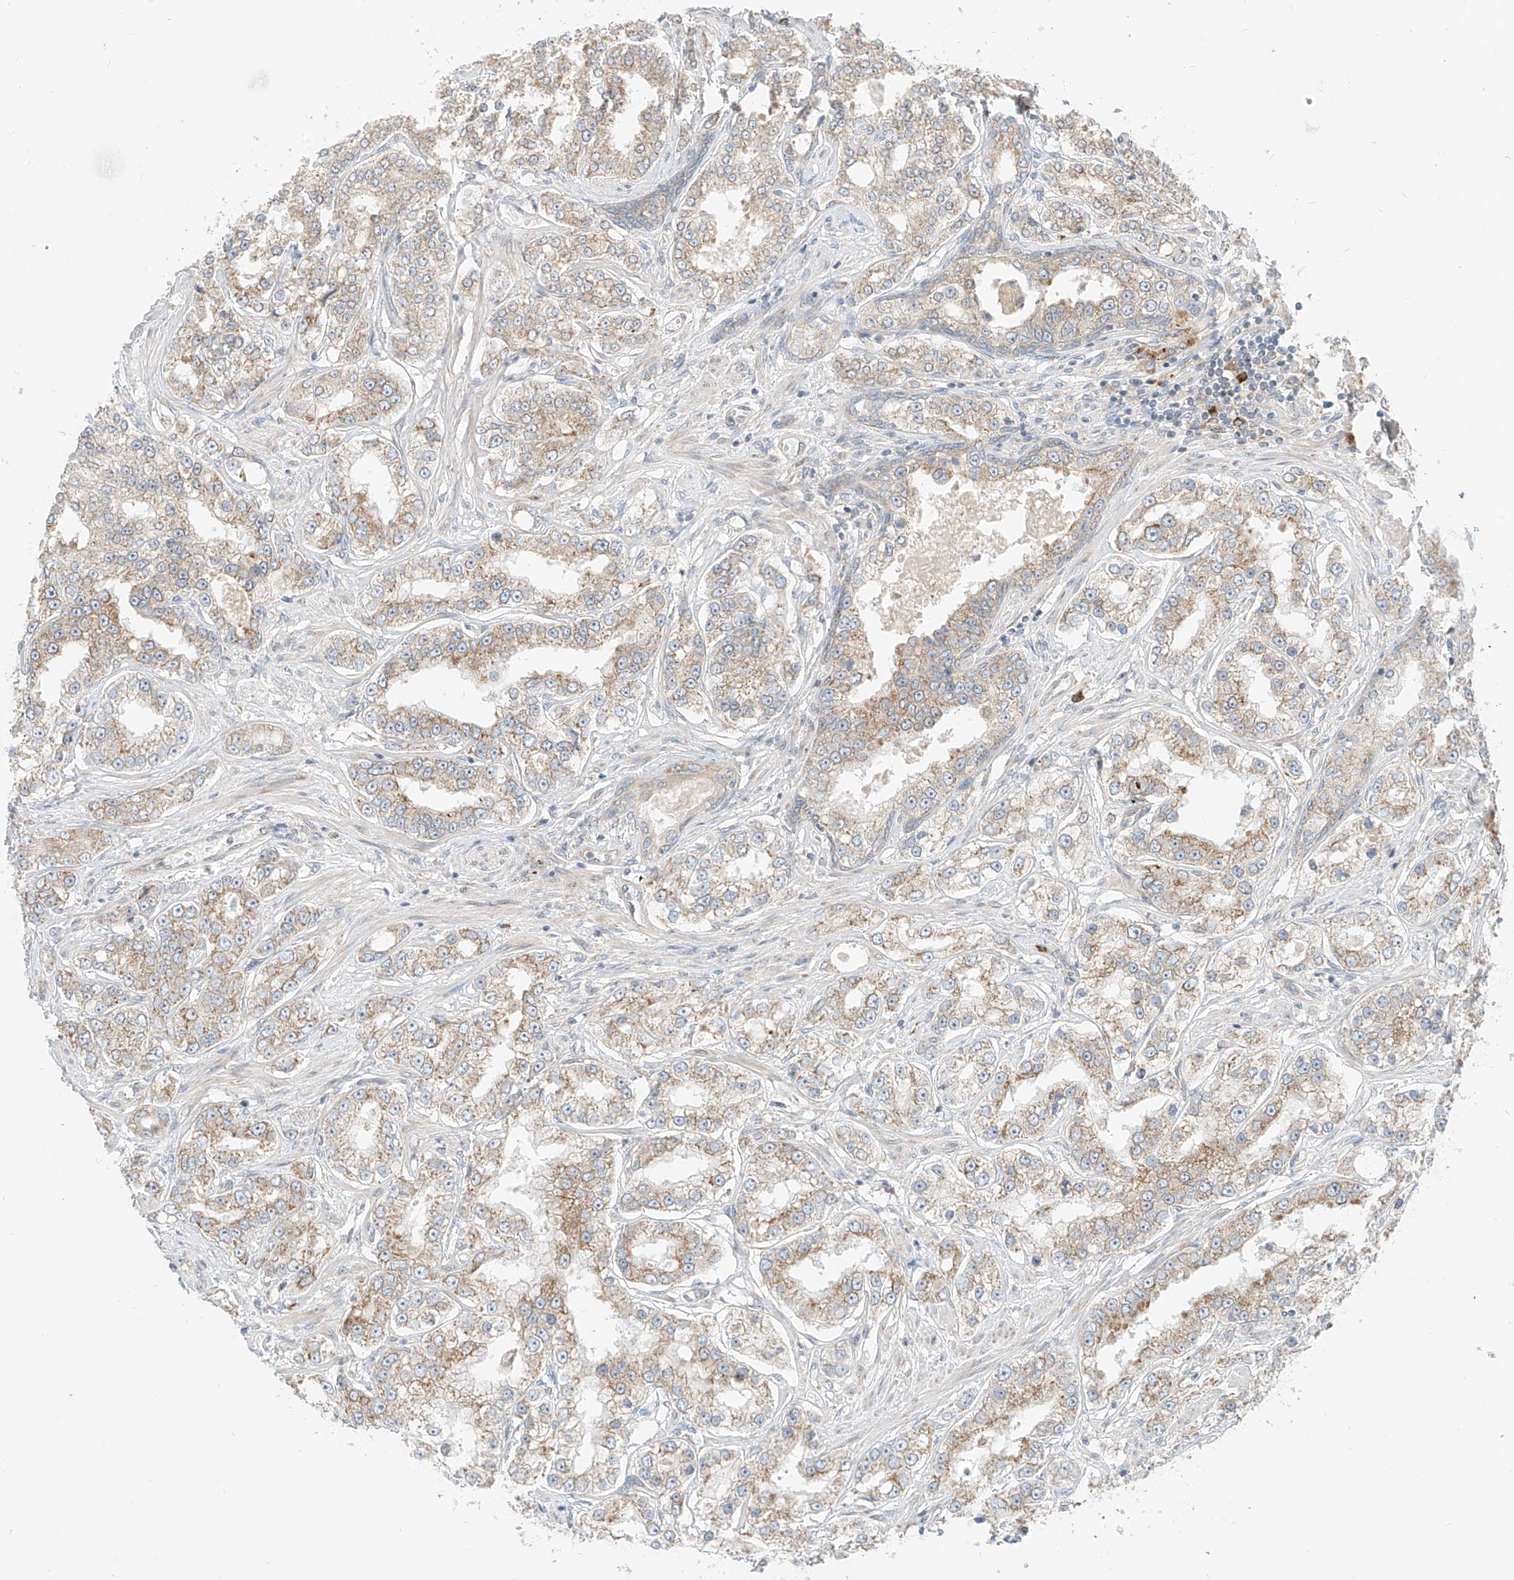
{"staining": {"intensity": "moderate", "quantity": "25%-75%", "location": "cytoplasmic/membranous"}, "tissue": "prostate cancer", "cell_type": "Tumor cells", "image_type": "cancer", "snomed": [{"axis": "morphology", "description": "Normal tissue, NOS"}, {"axis": "morphology", "description": "Adenocarcinoma, High grade"}, {"axis": "topography", "description": "Prostate"}], "caption": "Moderate cytoplasmic/membranous positivity is seen in about 25%-75% of tumor cells in prostate cancer. (Brightfield microscopy of DAB IHC at high magnification).", "gene": "STT3A", "patient": {"sex": "male", "age": 83}}